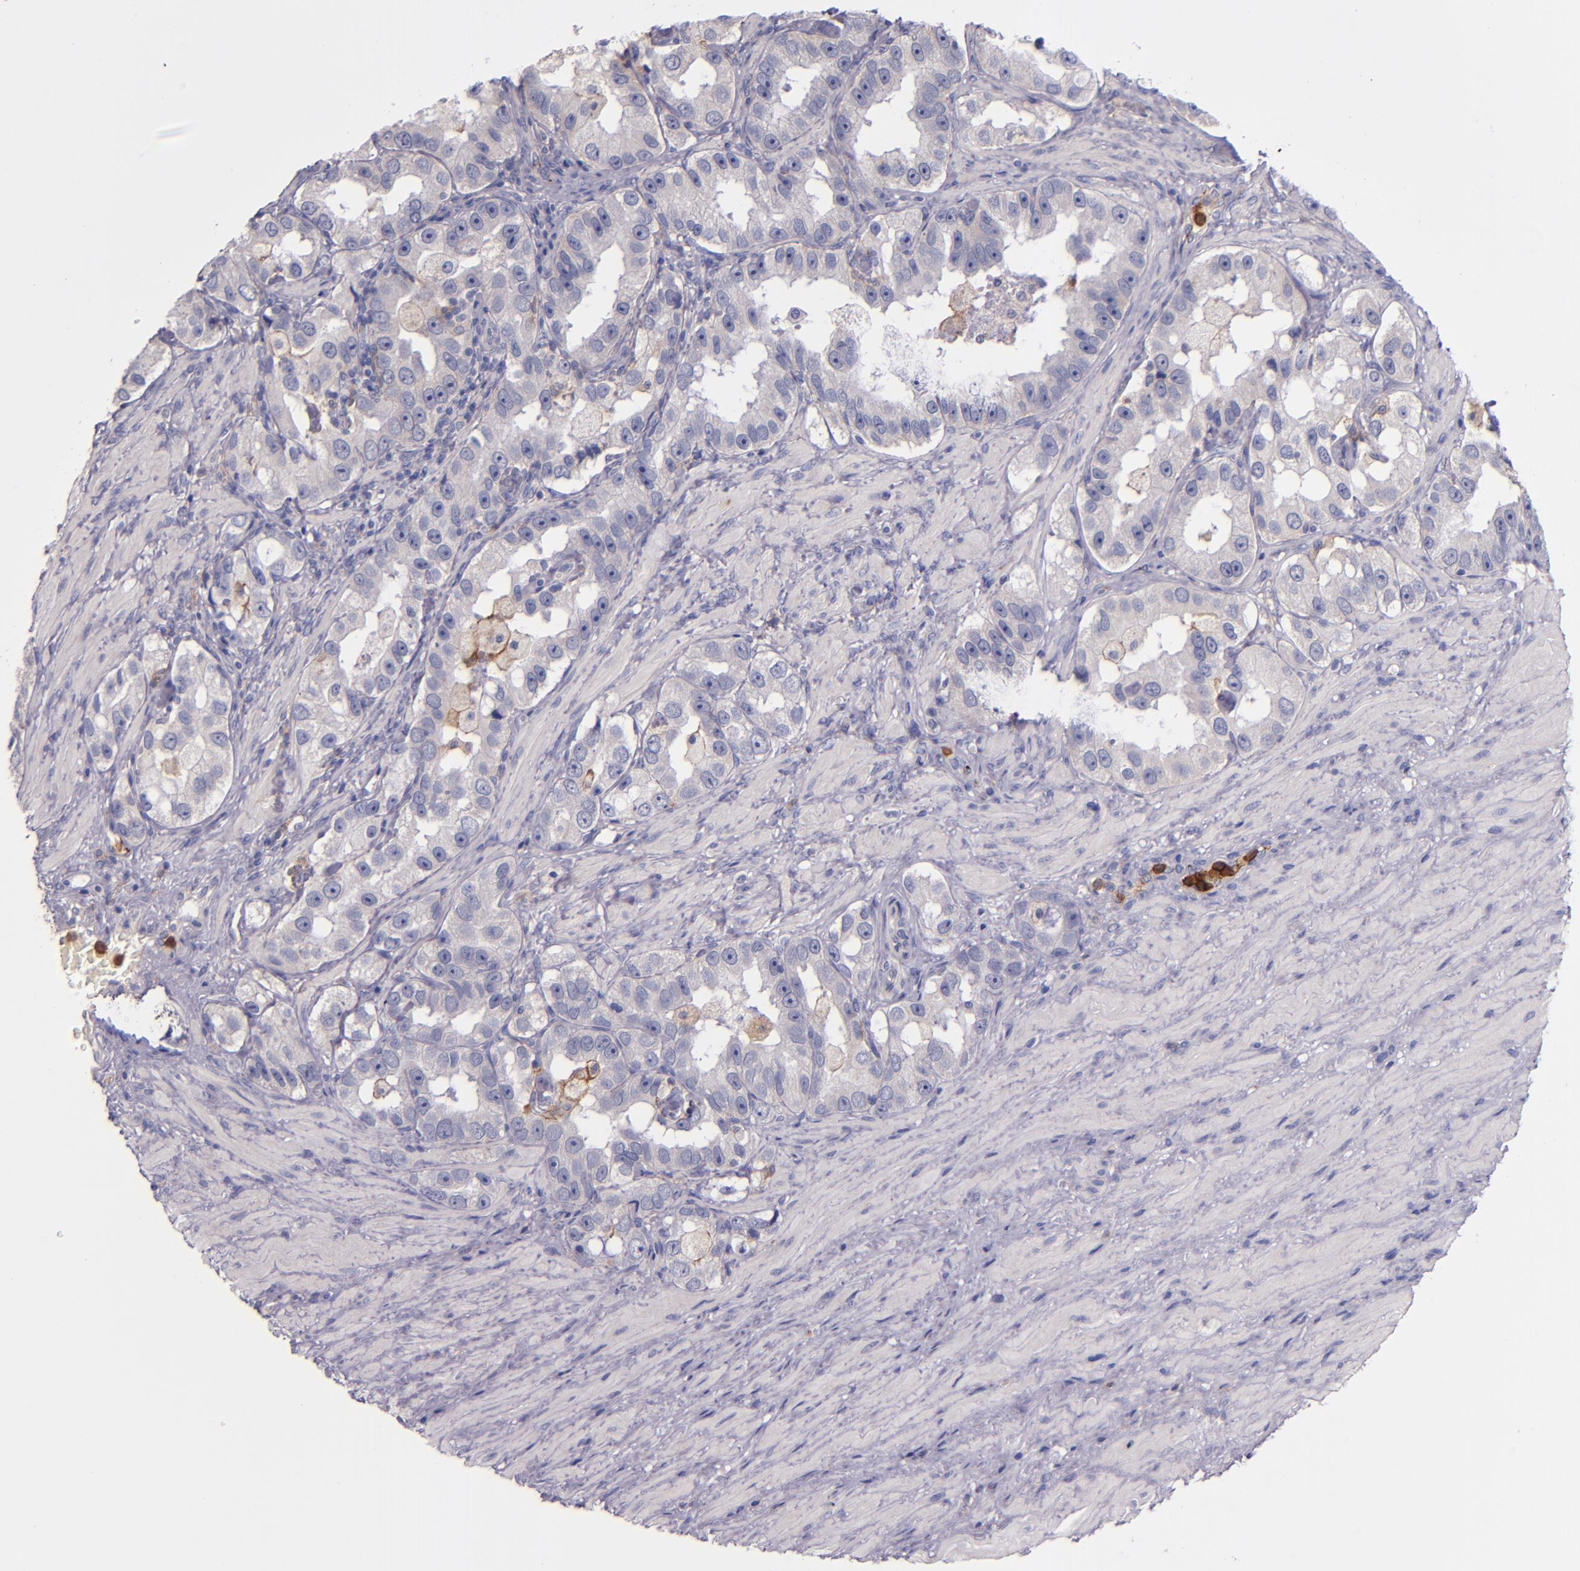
{"staining": {"intensity": "negative", "quantity": "none", "location": "none"}, "tissue": "prostate cancer", "cell_type": "Tumor cells", "image_type": "cancer", "snomed": [{"axis": "morphology", "description": "Adenocarcinoma, High grade"}, {"axis": "topography", "description": "Prostate"}], "caption": "Prostate cancer (adenocarcinoma (high-grade)) was stained to show a protein in brown. There is no significant expression in tumor cells. (Brightfield microscopy of DAB immunohistochemistry at high magnification).", "gene": "C5AR1", "patient": {"sex": "male", "age": 63}}